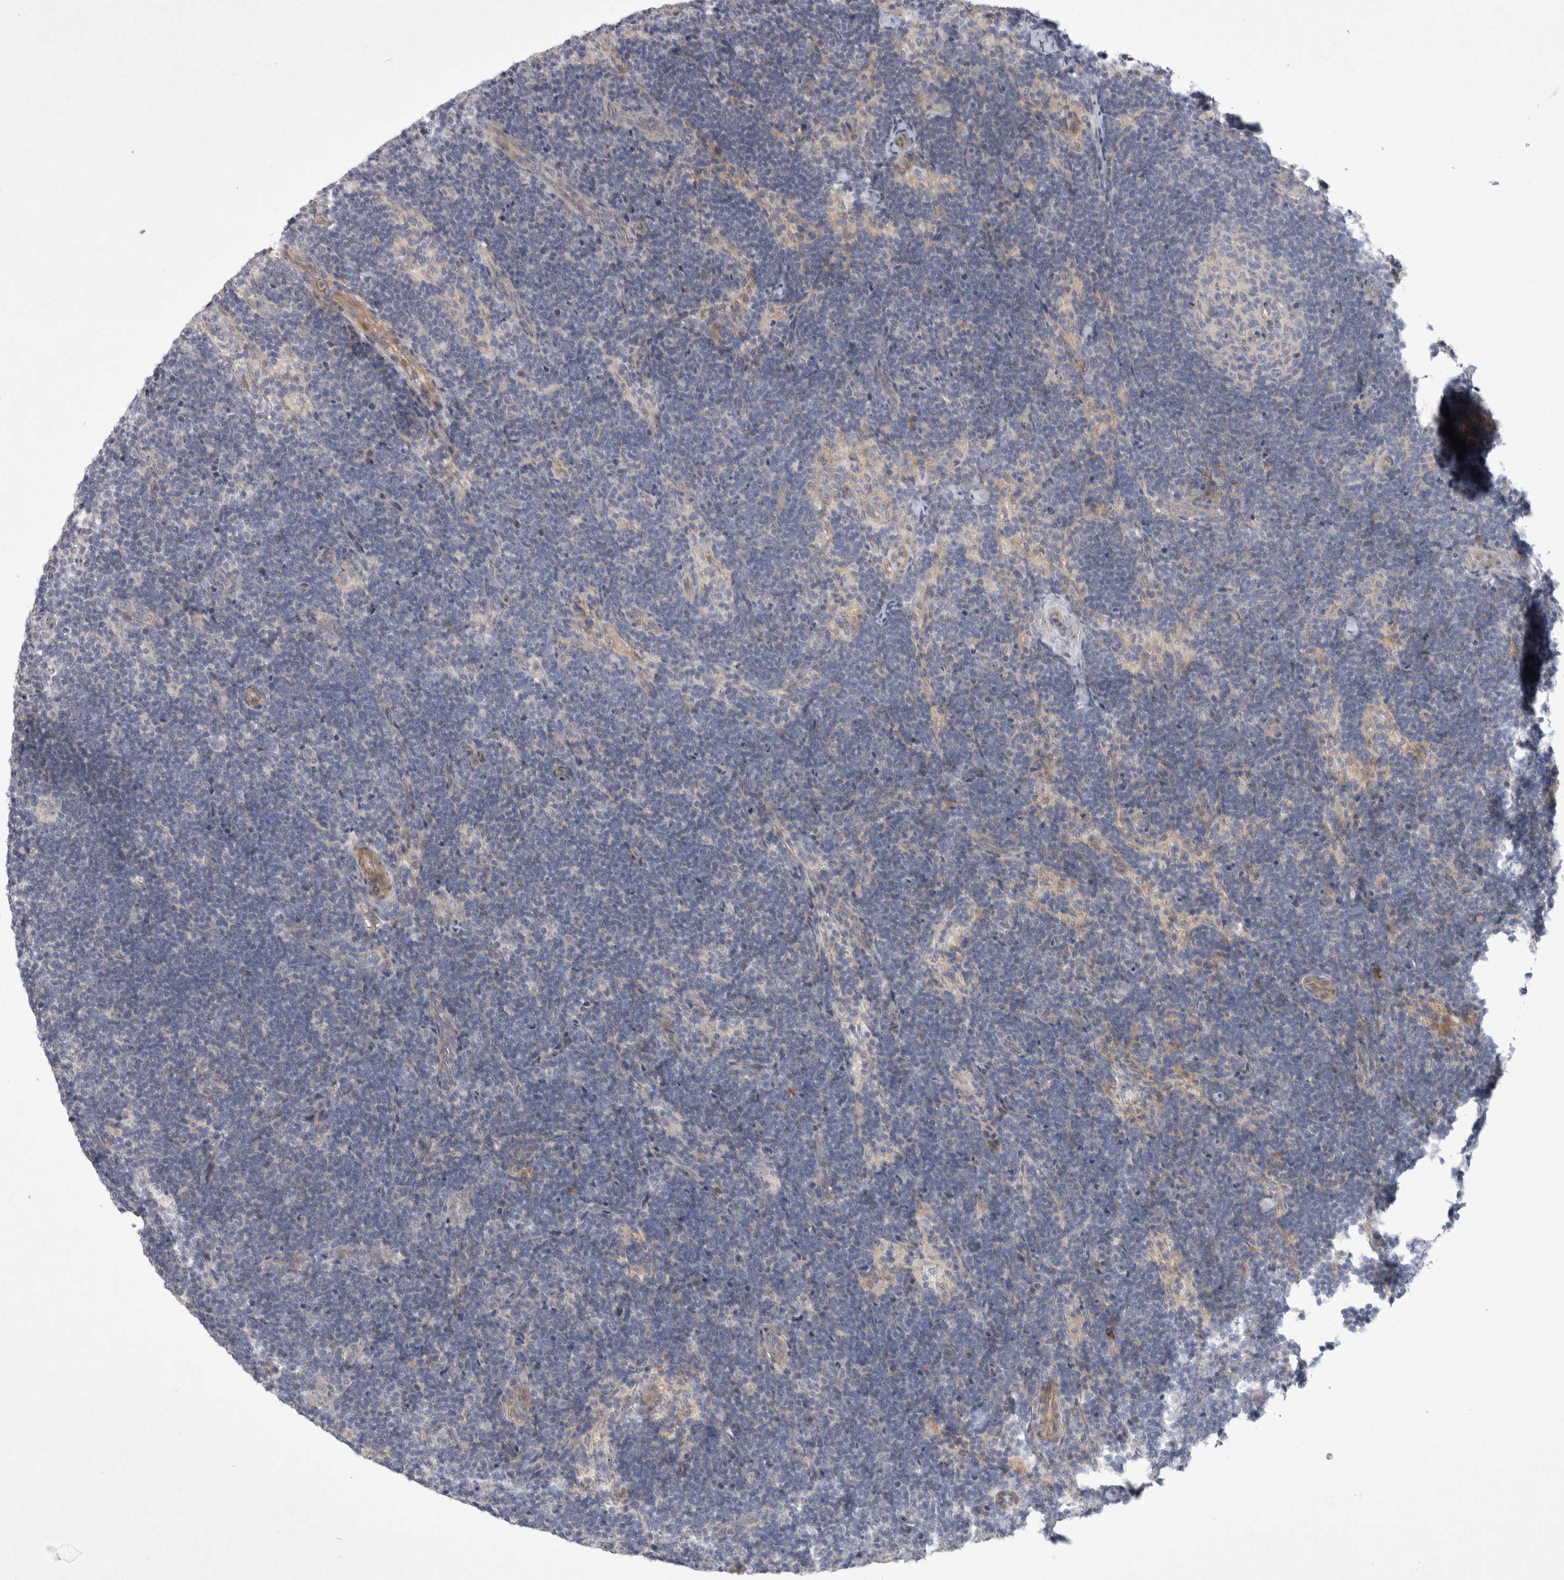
{"staining": {"intensity": "negative", "quantity": "none", "location": "none"}, "tissue": "lymph node", "cell_type": "Germinal center cells", "image_type": "normal", "snomed": [{"axis": "morphology", "description": "Normal tissue, NOS"}, {"axis": "topography", "description": "Lymph node"}], "caption": "The image reveals no significant expression in germinal center cells of lymph node.", "gene": "BZW2", "patient": {"sex": "female", "age": 22}}